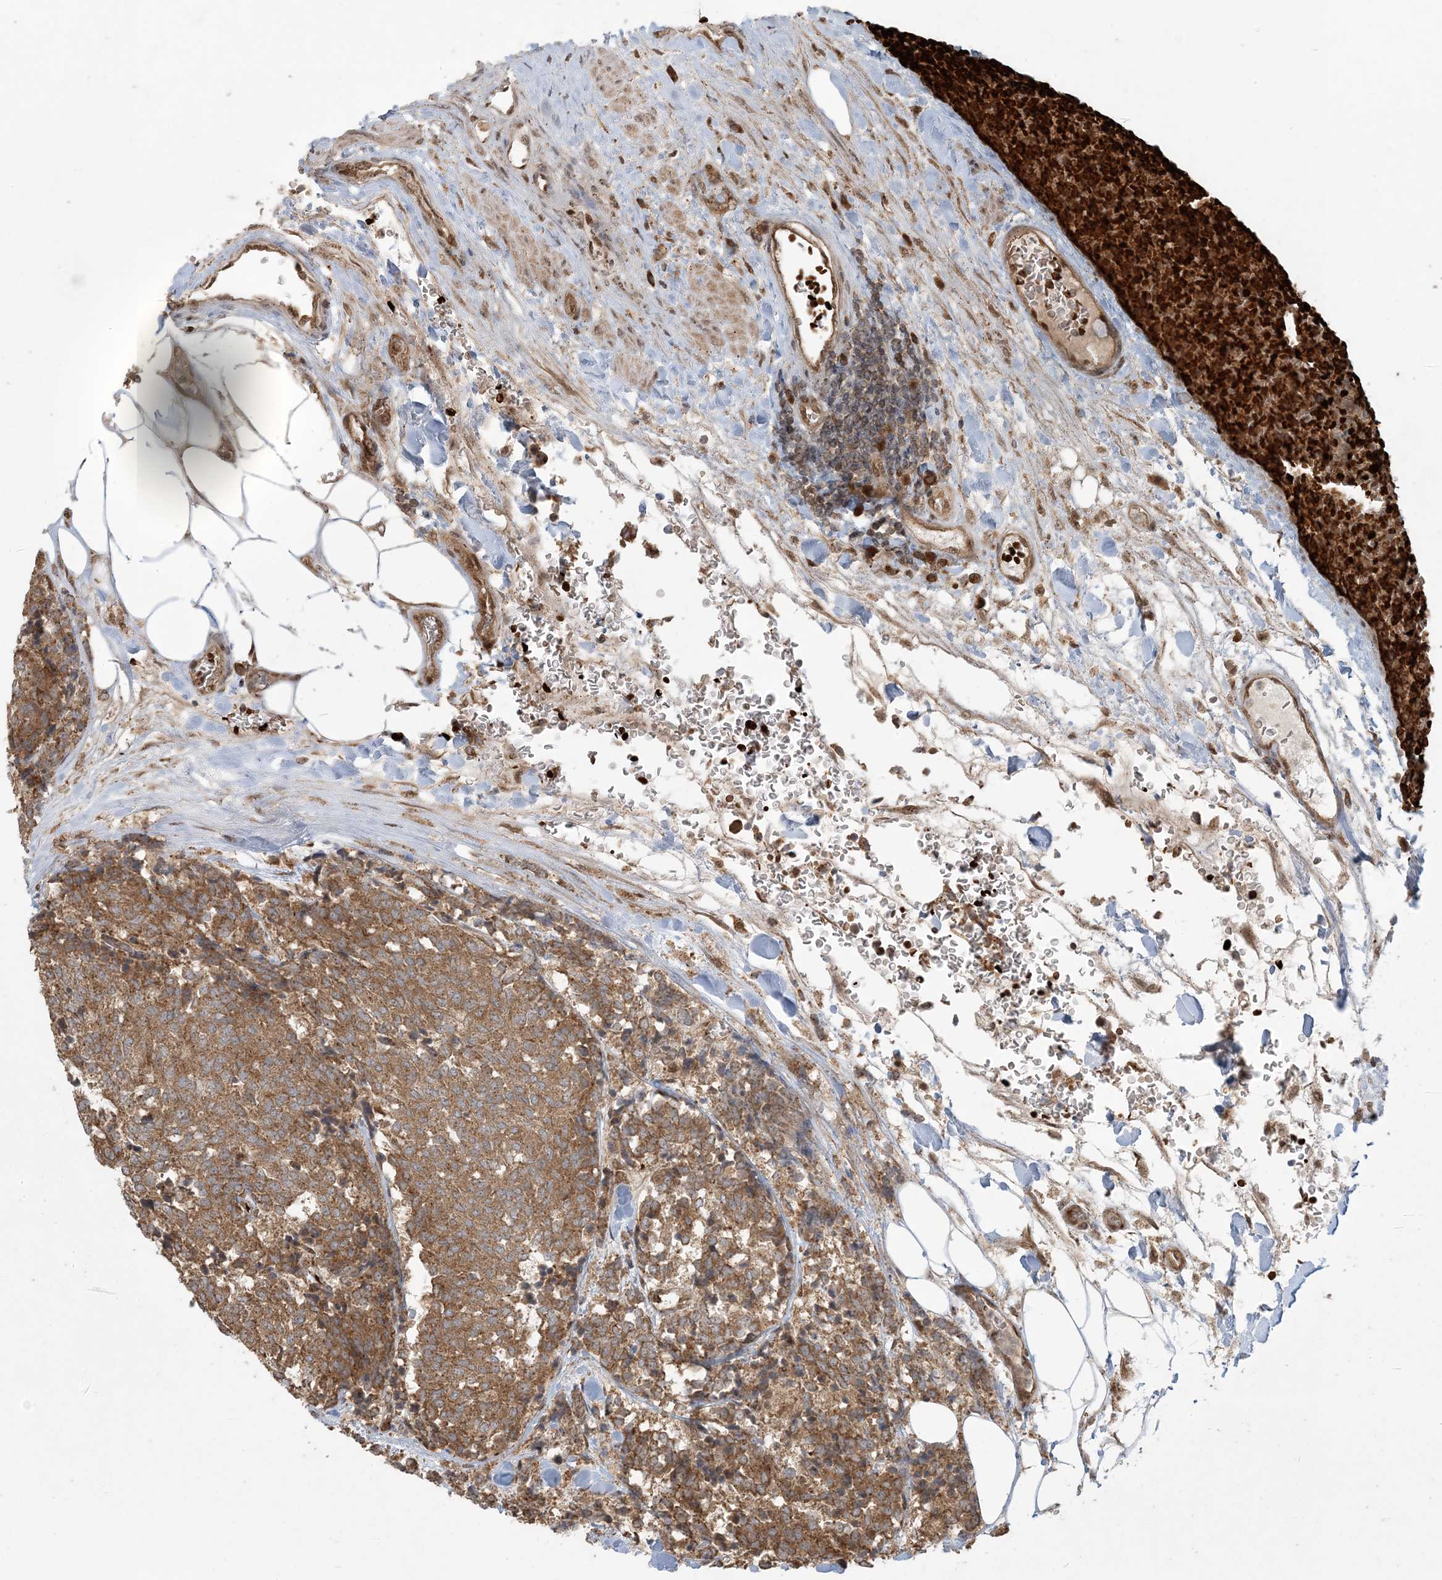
{"staining": {"intensity": "moderate", "quantity": ">75%", "location": "cytoplasmic/membranous"}, "tissue": "carcinoid", "cell_type": "Tumor cells", "image_type": "cancer", "snomed": [{"axis": "morphology", "description": "Carcinoid, malignant, NOS"}, {"axis": "topography", "description": "Pancreas"}], "caption": "Immunohistochemistry image of carcinoid stained for a protein (brown), which demonstrates medium levels of moderate cytoplasmic/membranous expression in approximately >75% of tumor cells.", "gene": "ABCF3", "patient": {"sex": "female", "age": 54}}